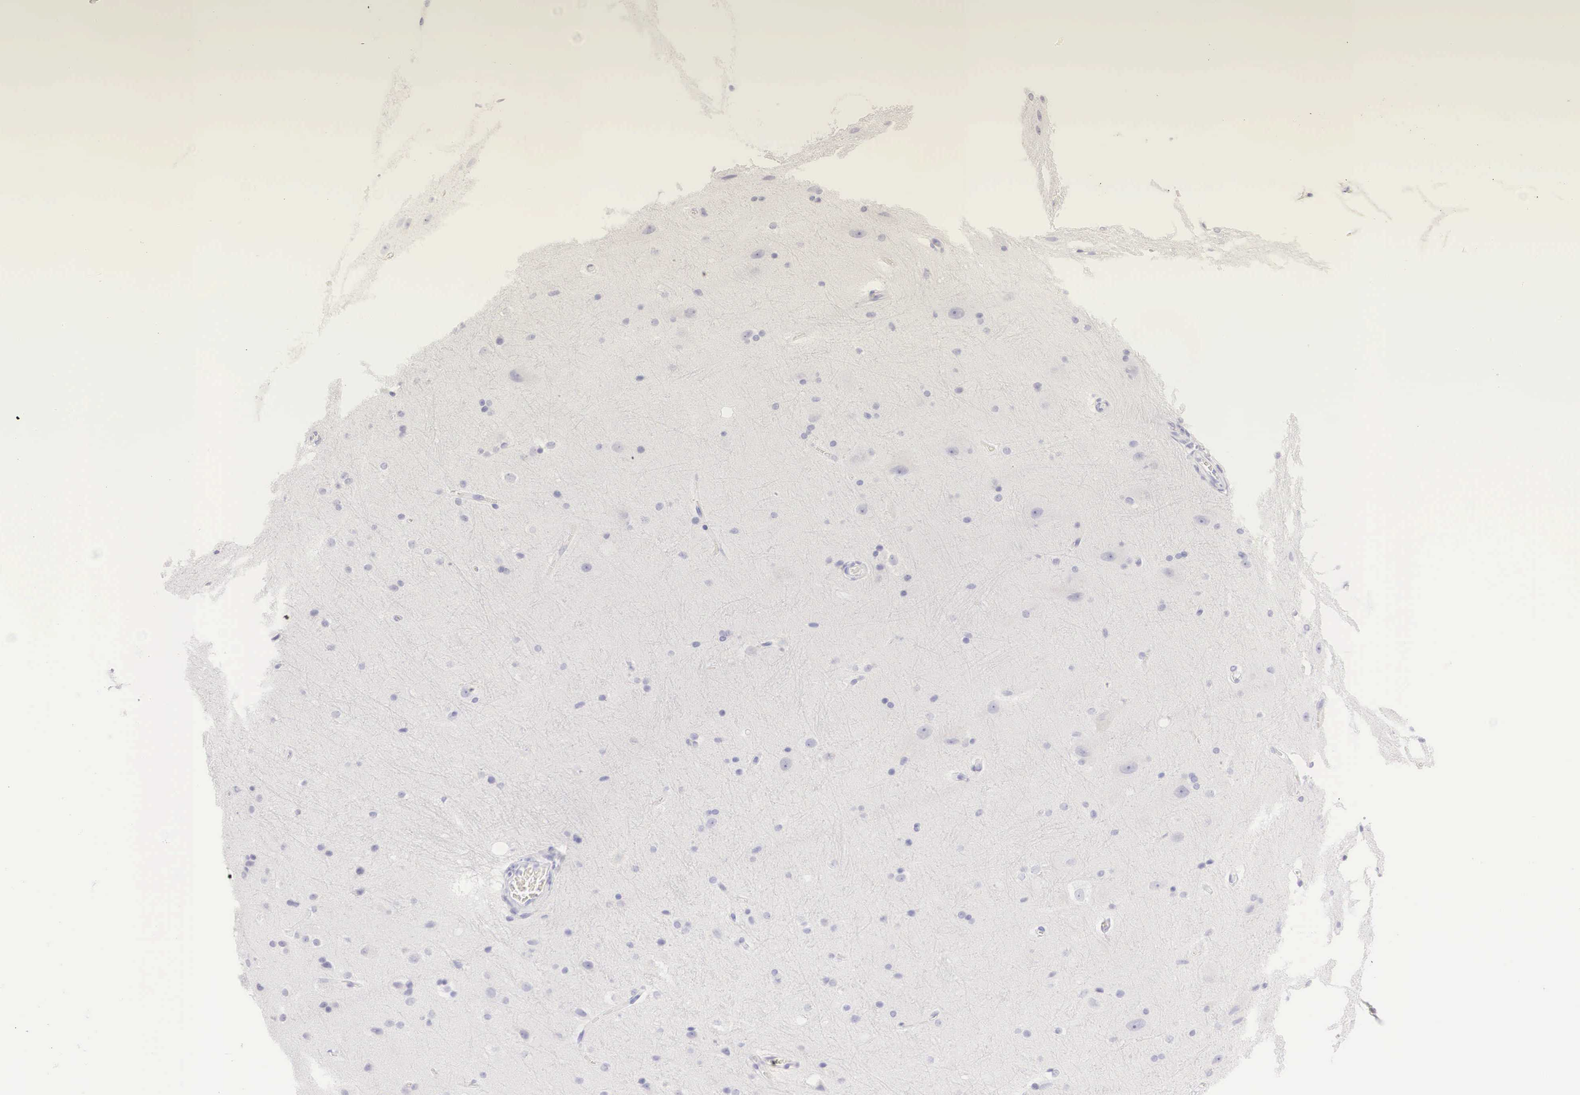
{"staining": {"intensity": "negative", "quantity": "none", "location": "none"}, "tissue": "cerebral cortex", "cell_type": "Endothelial cells", "image_type": "normal", "snomed": [{"axis": "morphology", "description": "Normal tissue, NOS"}, {"axis": "topography", "description": "Cerebral cortex"}, {"axis": "topography", "description": "Hippocampus"}], "caption": "Immunohistochemistry (IHC) image of benign cerebral cortex stained for a protein (brown), which shows no staining in endothelial cells.", "gene": "TYR", "patient": {"sex": "female", "age": 19}}